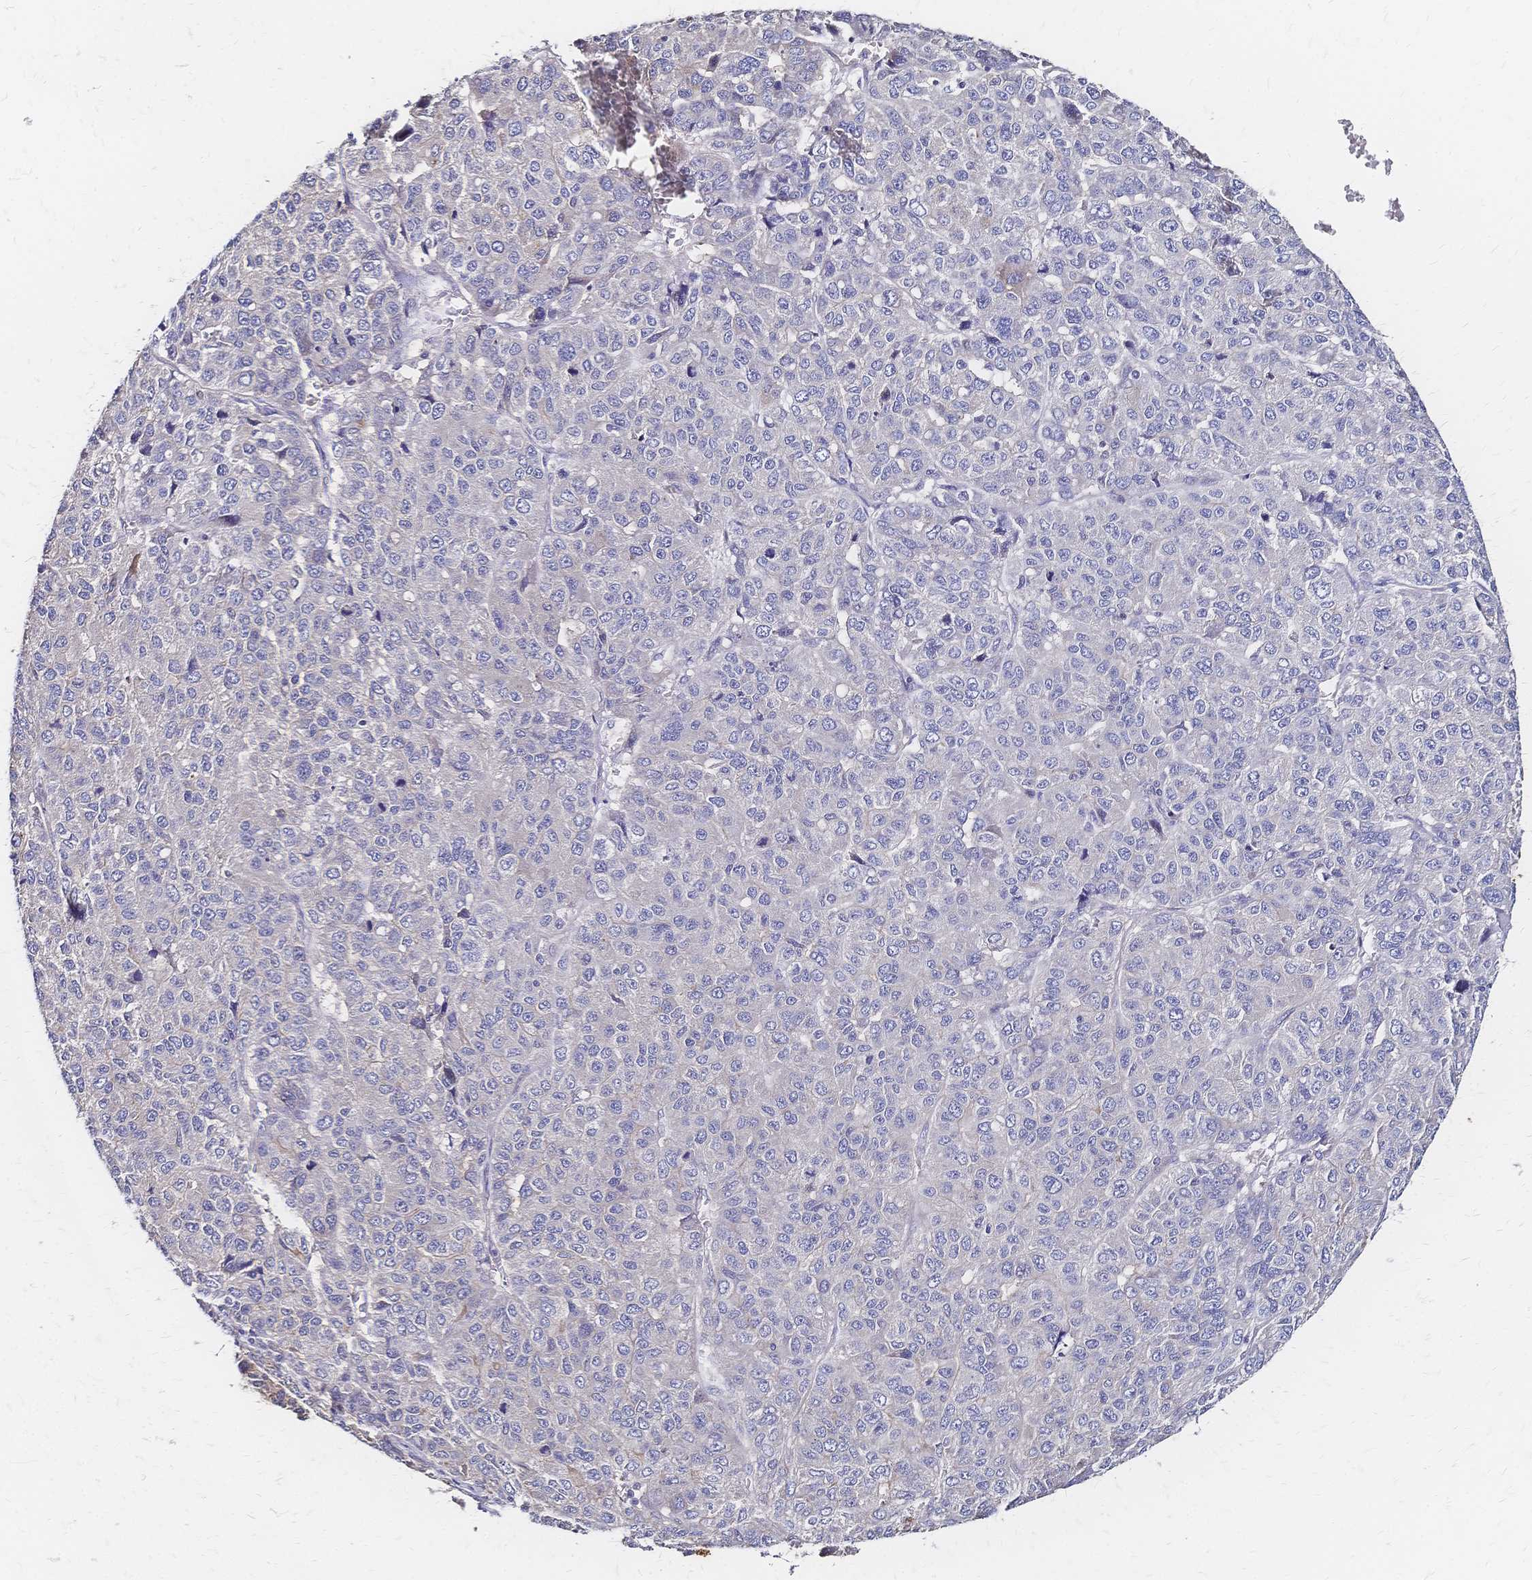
{"staining": {"intensity": "negative", "quantity": "none", "location": "none"}, "tissue": "liver cancer", "cell_type": "Tumor cells", "image_type": "cancer", "snomed": [{"axis": "morphology", "description": "Carcinoma, Hepatocellular, NOS"}, {"axis": "topography", "description": "Liver"}], "caption": "Tumor cells are negative for protein expression in human liver cancer (hepatocellular carcinoma). (Immunohistochemistry, brightfield microscopy, high magnification).", "gene": "SLC5A1", "patient": {"sex": "male", "age": 69}}